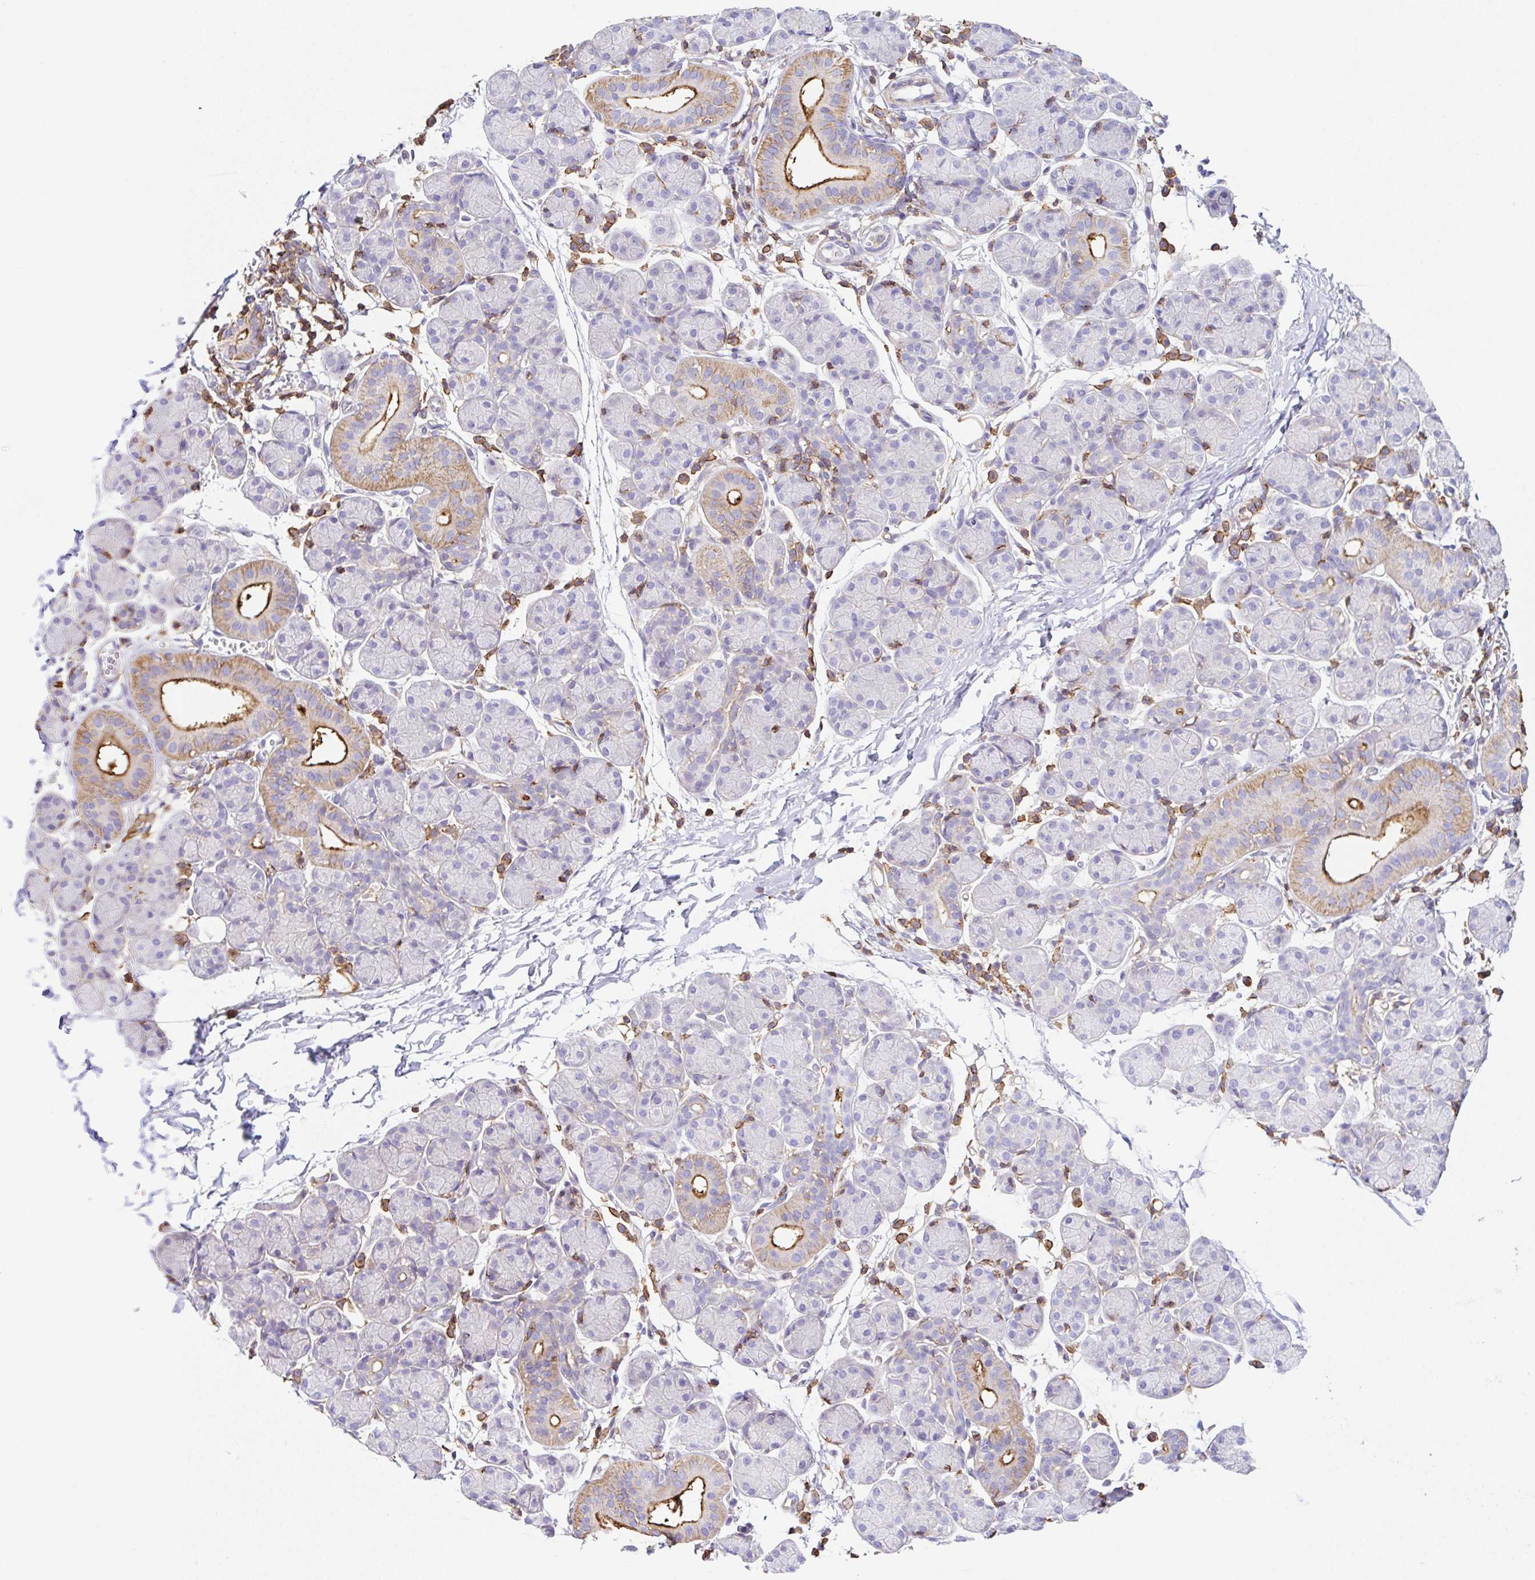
{"staining": {"intensity": "moderate", "quantity": "<25%", "location": "cytoplasmic/membranous"}, "tissue": "salivary gland", "cell_type": "Glandular cells", "image_type": "normal", "snomed": [{"axis": "morphology", "description": "Normal tissue, NOS"}, {"axis": "morphology", "description": "Inflammation, NOS"}, {"axis": "topography", "description": "Lymph node"}, {"axis": "topography", "description": "Salivary gland"}], "caption": "IHC image of unremarkable salivary gland: human salivary gland stained using IHC exhibits low levels of moderate protein expression localized specifically in the cytoplasmic/membranous of glandular cells, appearing as a cytoplasmic/membranous brown color.", "gene": "MTTP", "patient": {"sex": "male", "age": 3}}